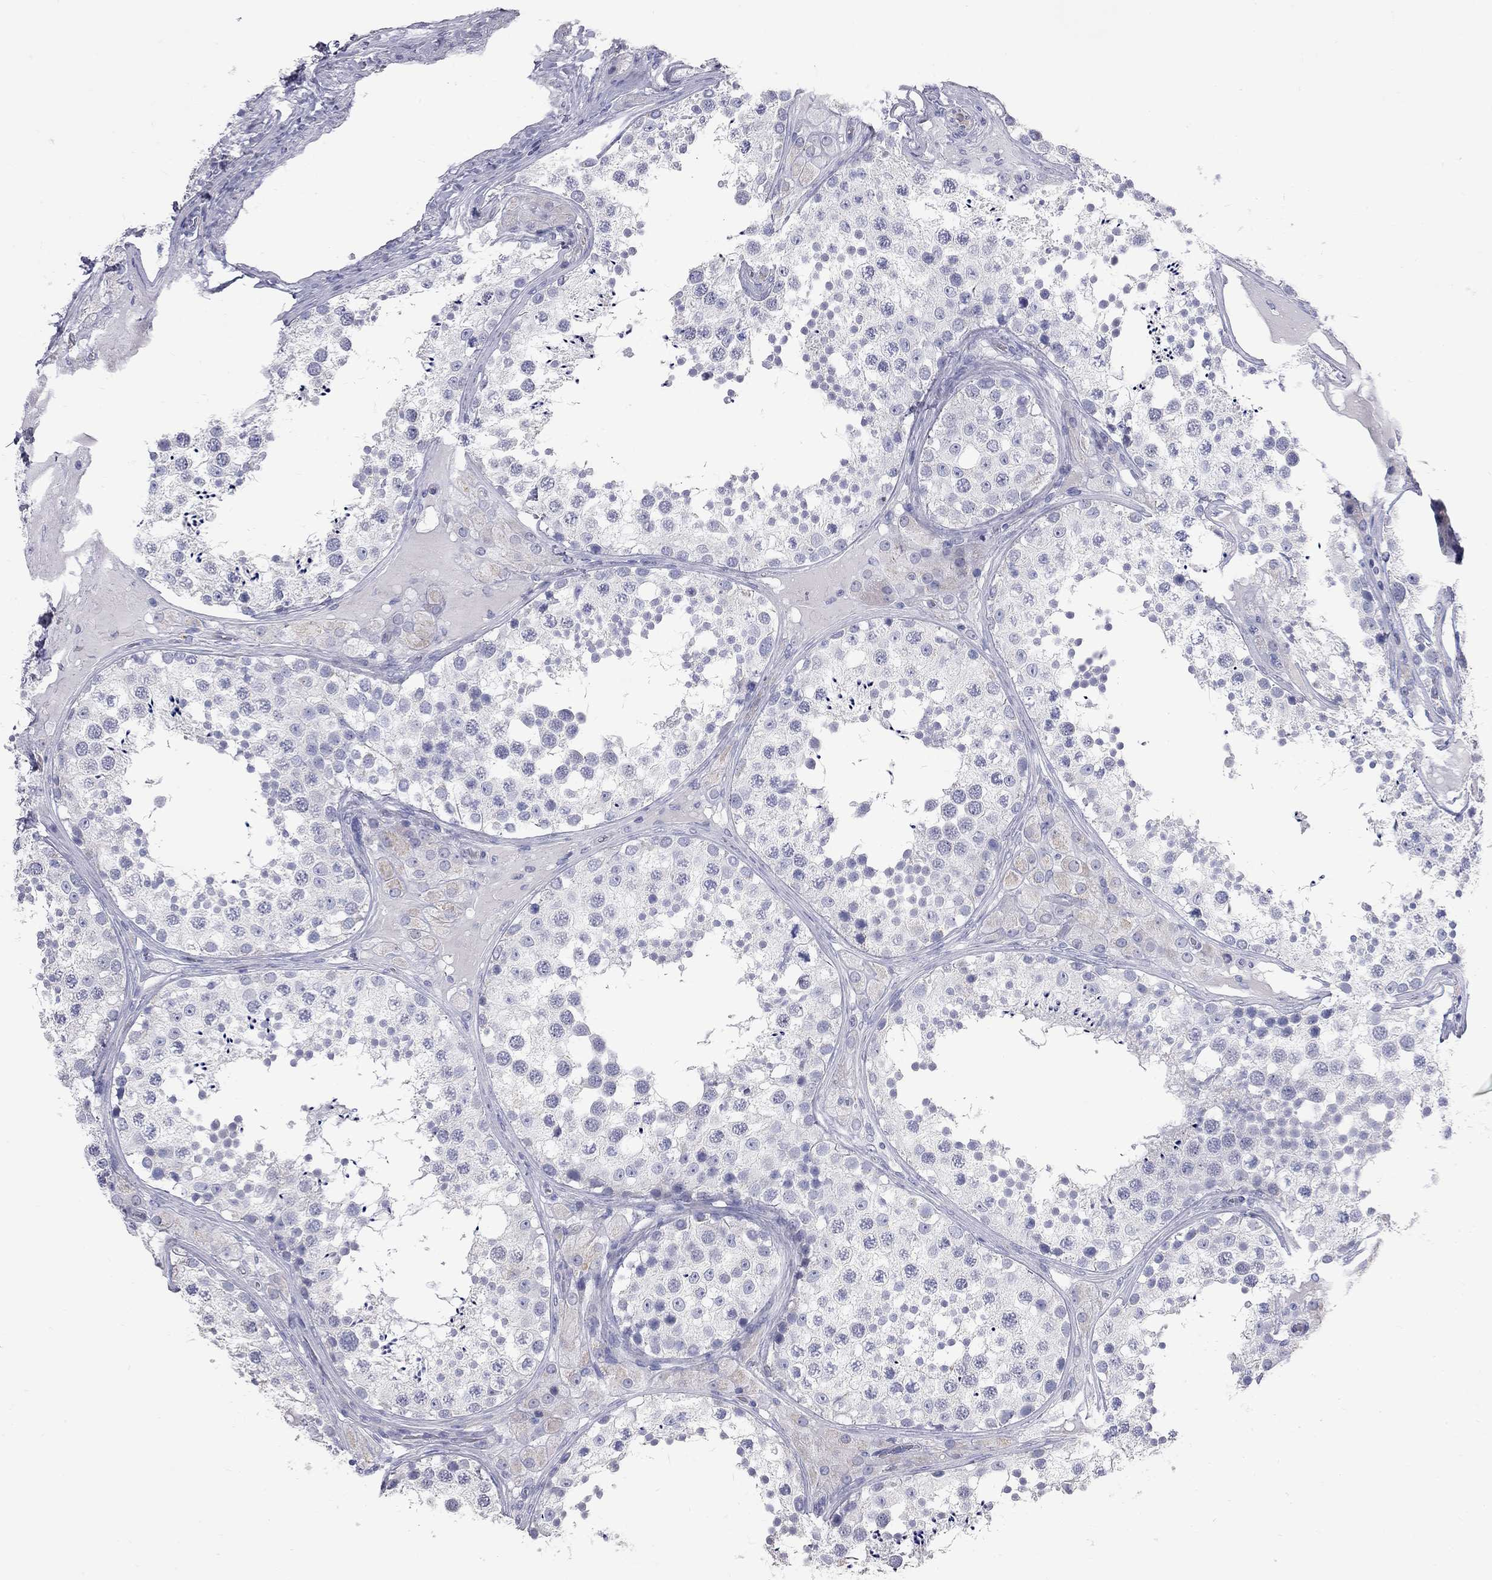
{"staining": {"intensity": "negative", "quantity": "none", "location": "none"}, "tissue": "testis", "cell_type": "Cells in seminiferous ducts", "image_type": "normal", "snomed": [{"axis": "morphology", "description": "Normal tissue, NOS"}, {"axis": "topography", "description": "Testis"}], "caption": "Cells in seminiferous ducts show no significant expression in normal testis.", "gene": "KCND2", "patient": {"sex": "male", "age": 34}}